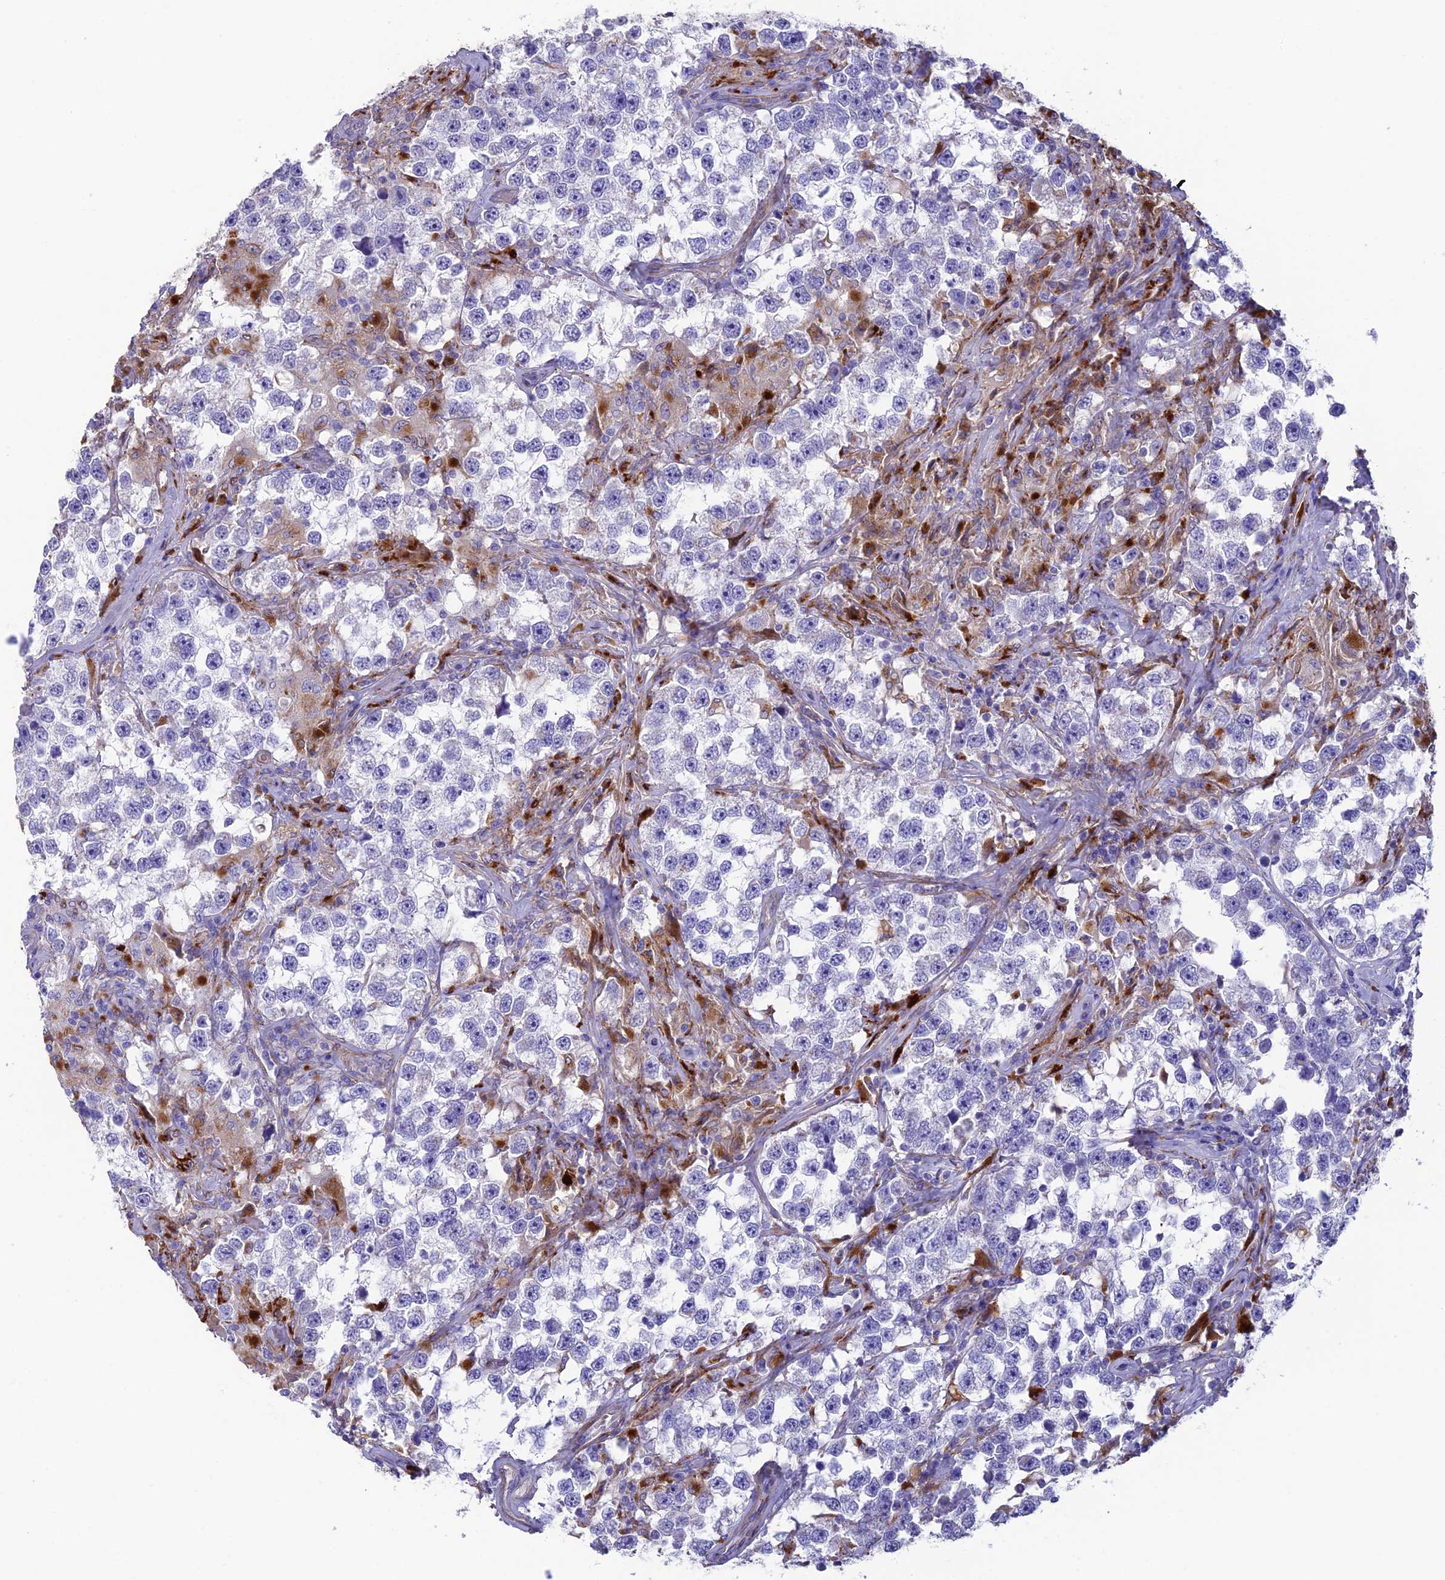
{"staining": {"intensity": "negative", "quantity": "none", "location": "none"}, "tissue": "testis cancer", "cell_type": "Tumor cells", "image_type": "cancer", "snomed": [{"axis": "morphology", "description": "Seminoma, NOS"}, {"axis": "topography", "description": "Testis"}], "caption": "There is no significant expression in tumor cells of testis cancer.", "gene": "TNS1", "patient": {"sex": "male", "age": 46}}